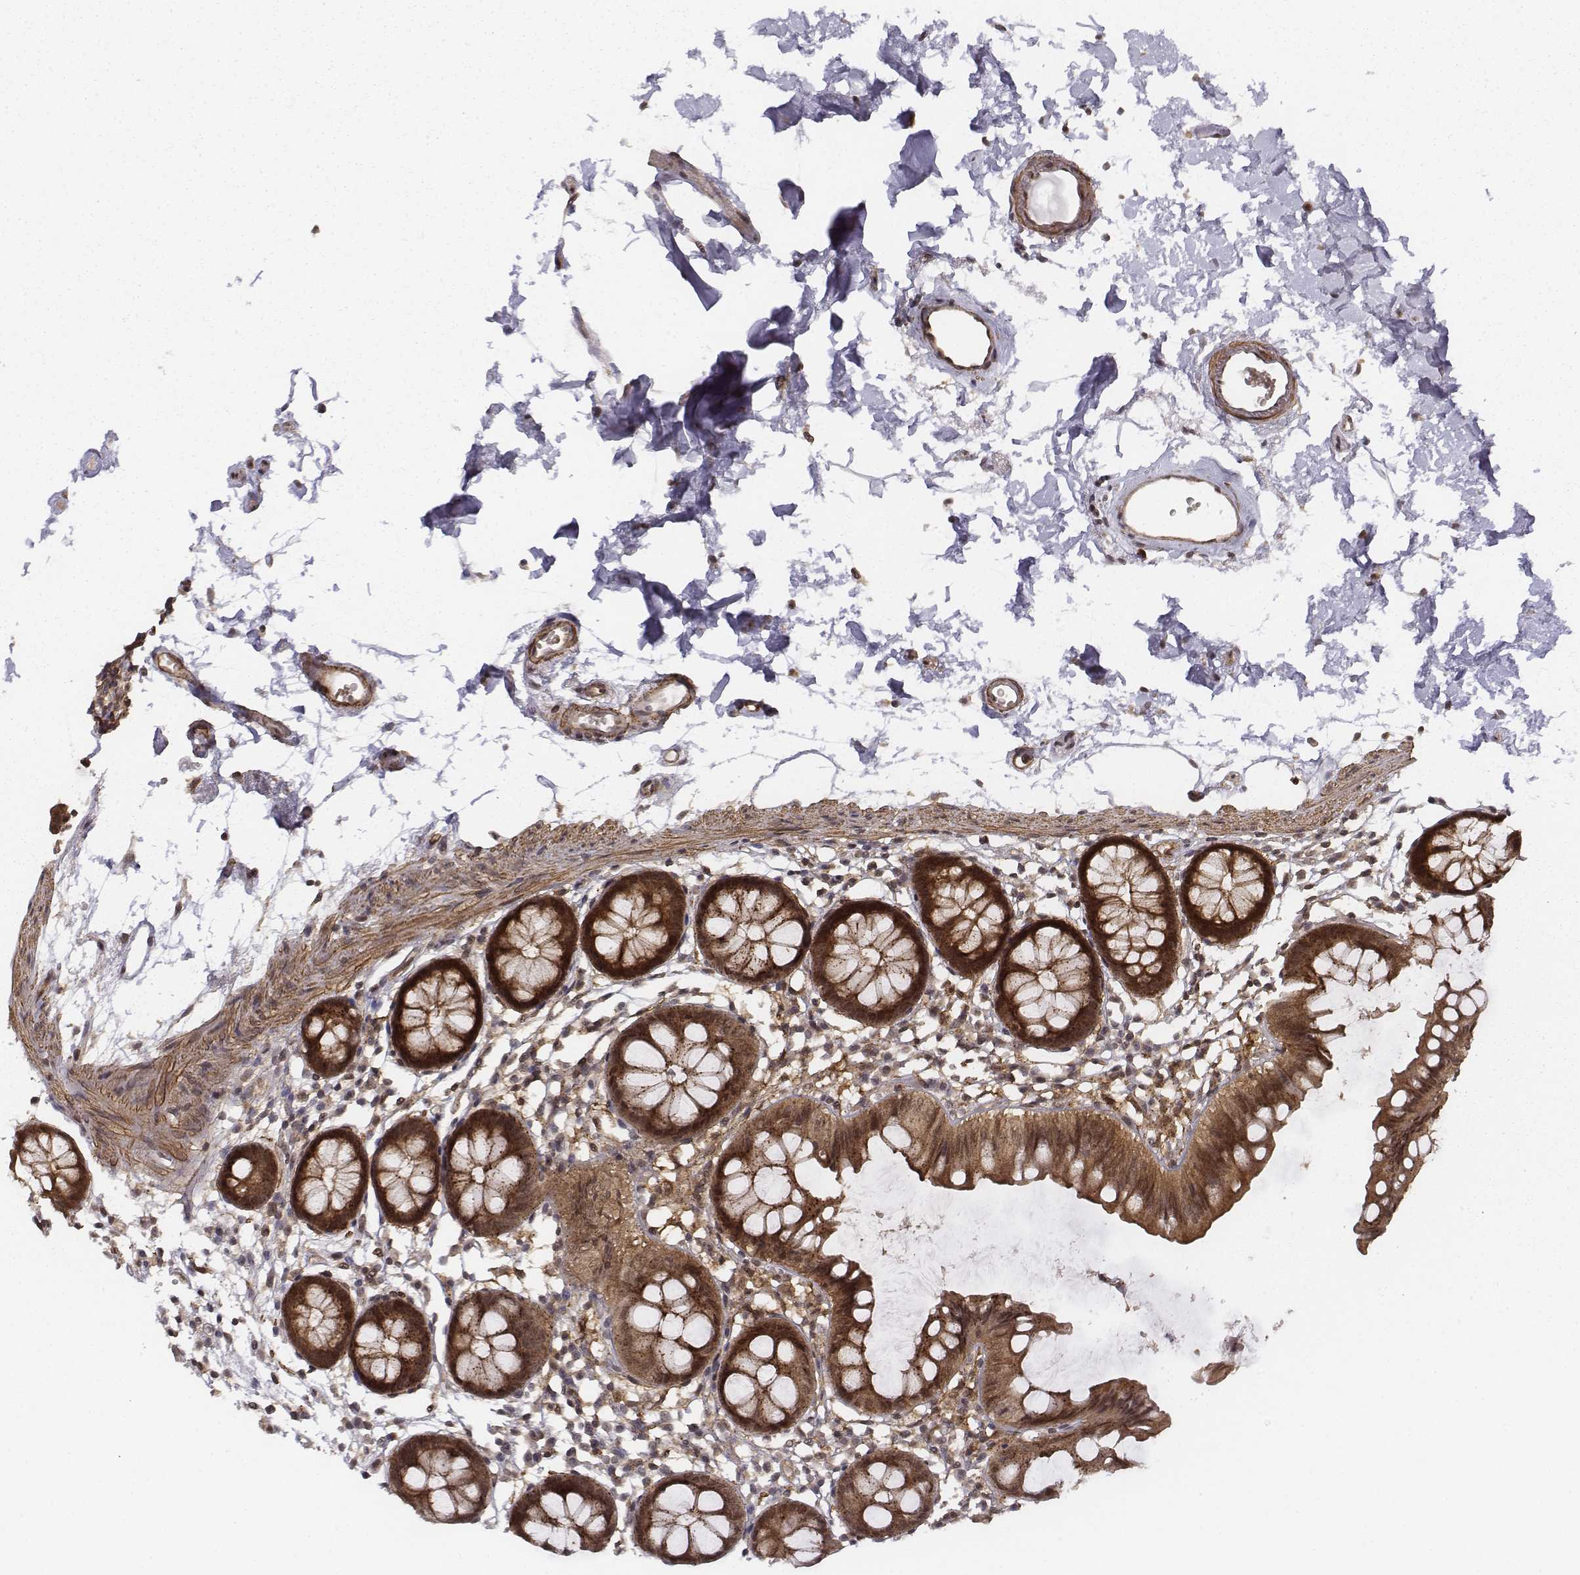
{"staining": {"intensity": "moderate", "quantity": ">75%", "location": "cytoplasmic/membranous"}, "tissue": "colon", "cell_type": "Endothelial cells", "image_type": "normal", "snomed": [{"axis": "morphology", "description": "Normal tissue, NOS"}, {"axis": "topography", "description": "Colon"}], "caption": "DAB (3,3'-diaminobenzidine) immunohistochemical staining of unremarkable human colon exhibits moderate cytoplasmic/membranous protein expression in approximately >75% of endothelial cells.", "gene": "ZFYVE19", "patient": {"sex": "female", "age": 84}}